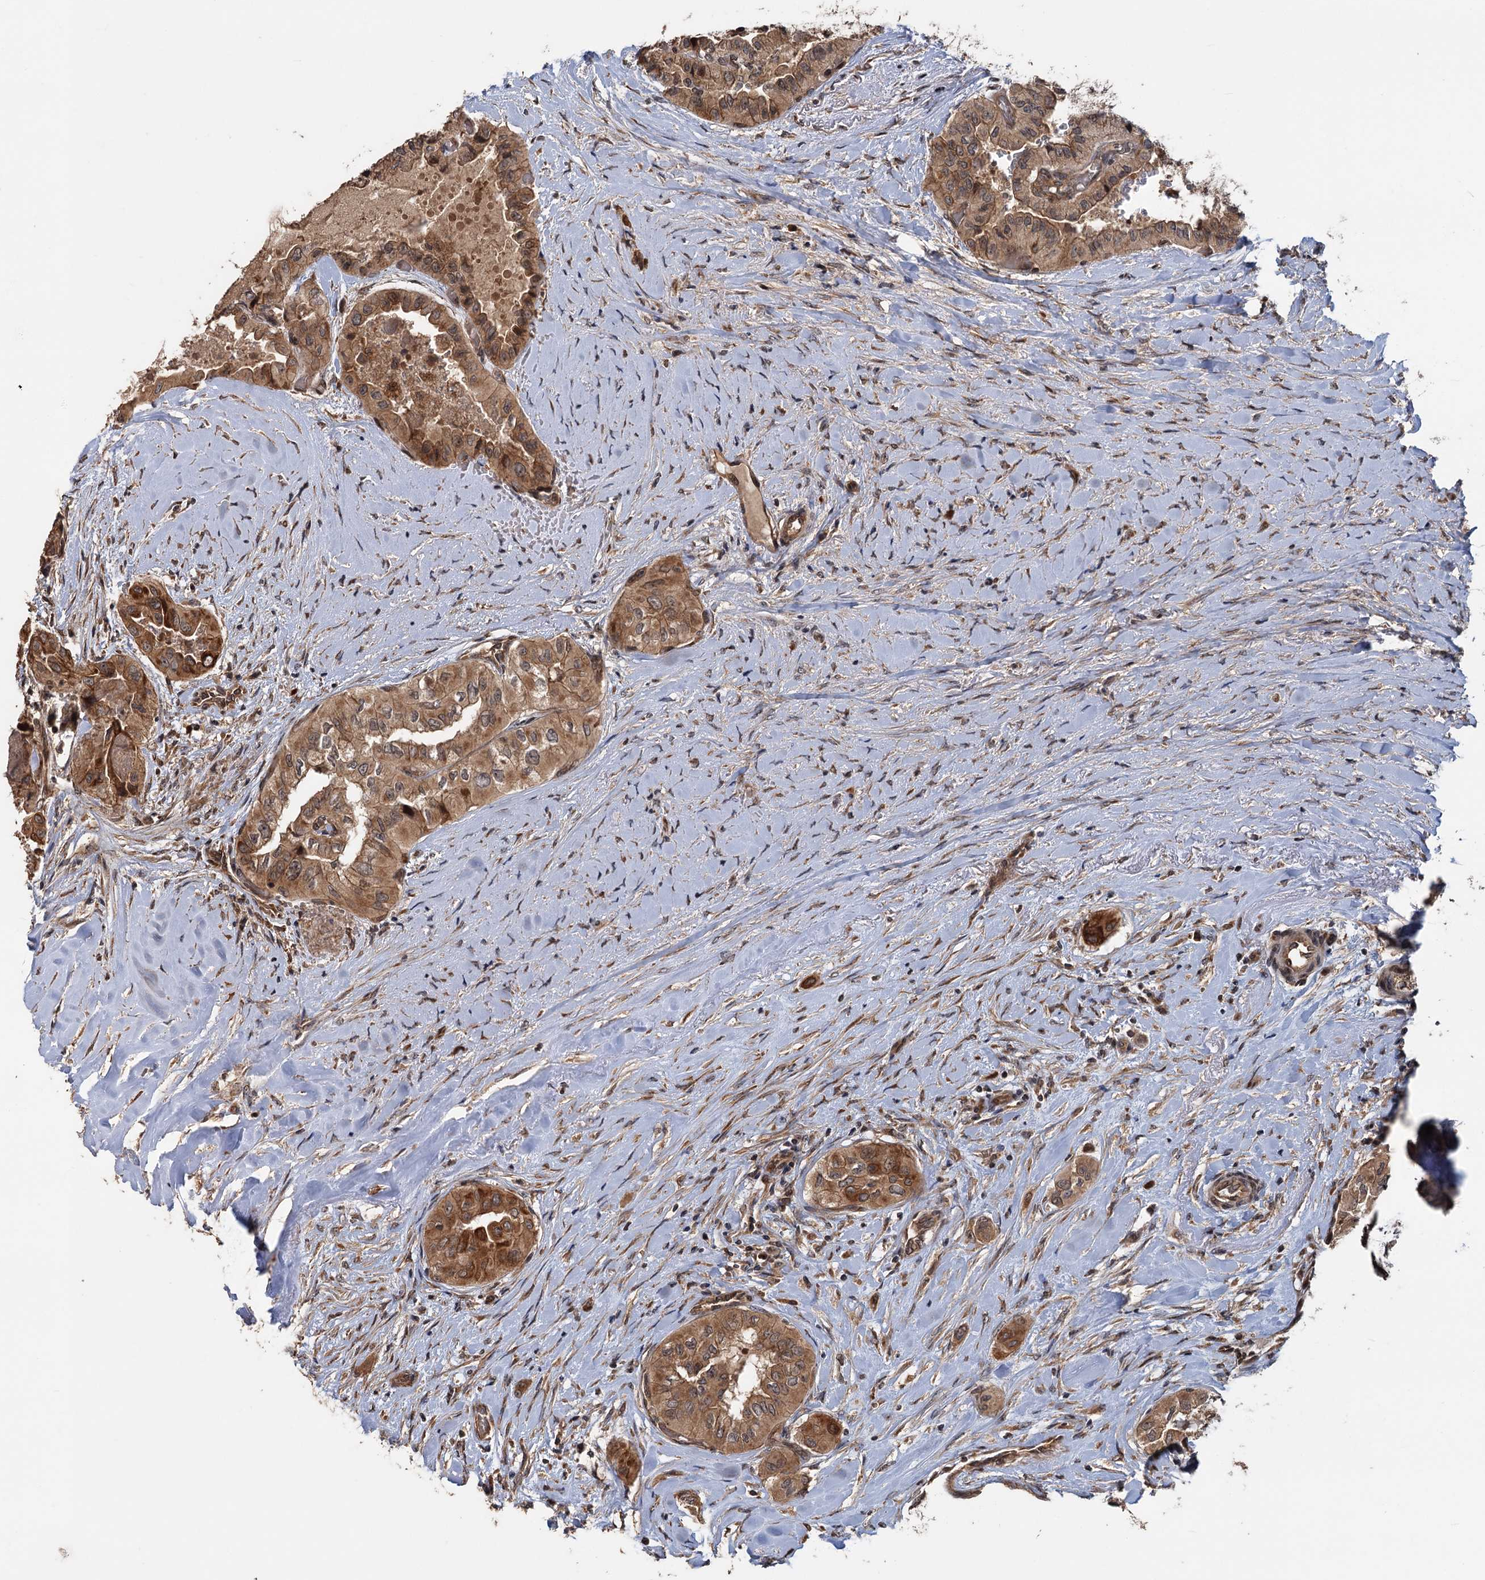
{"staining": {"intensity": "strong", "quantity": ">75%", "location": "cytoplasmic/membranous"}, "tissue": "thyroid cancer", "cell_type": "Tumor cells", "image_type": "cancer", "snomed": [{"axis": "morphology", "description": "Papillary adenocarcinoma, NOS"}, {"axis": "topography", "description": "Thyroid gland"}], "caption": "This micrograph exhibits IHC staining of thyroid papillary adenocarcinoma, with high strong cytoplasmic/membranous positivity in approximately >75% of tumor cells.", "gene": "KANSL2", "patient": {"sex": "female", "age": 59}}